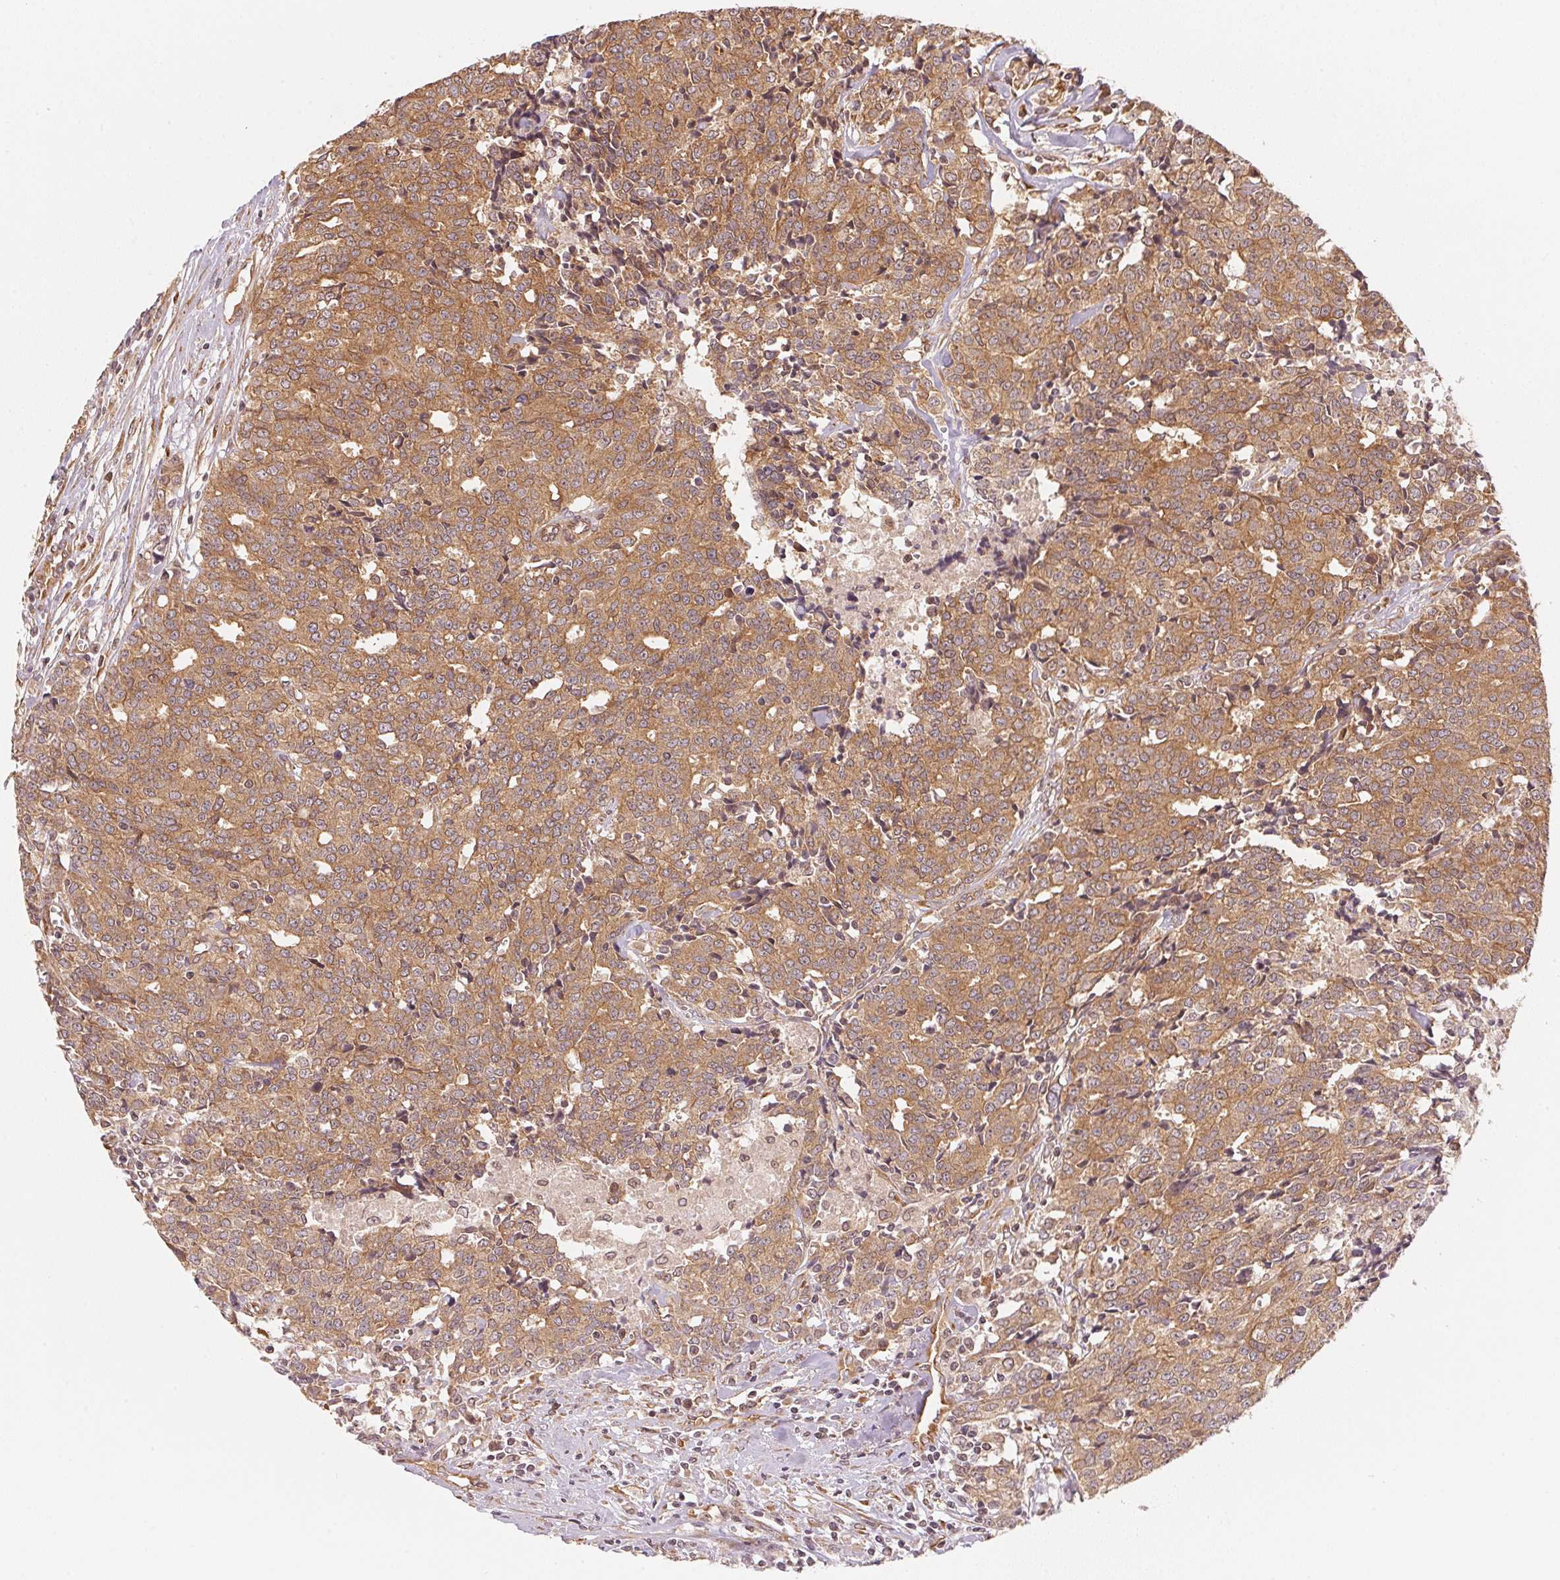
{"staining": {"intensity": "moderate", "quantity": ">75%", "location": "cytoplasmic/membranous"}, "tissue": "prostate cancer", "cell_type": "Tumor cells", "image_type": "cancer", "snomed": [{"axis": "morphology", "description": "Adenocarcinoma, High grade"}, {"axis": "topography", "description": "Prostate and seminal vesicle, NOS"}], "caption": "Moderate cytoplasmic/membranous positivity for a protein is seen in approximately >75% of tumor cells of prostate cancer (adenocarcinoma (high-grade)) using IHC.", "gene": "STRN4", "patient": {"sex": "male", "age": 60}}